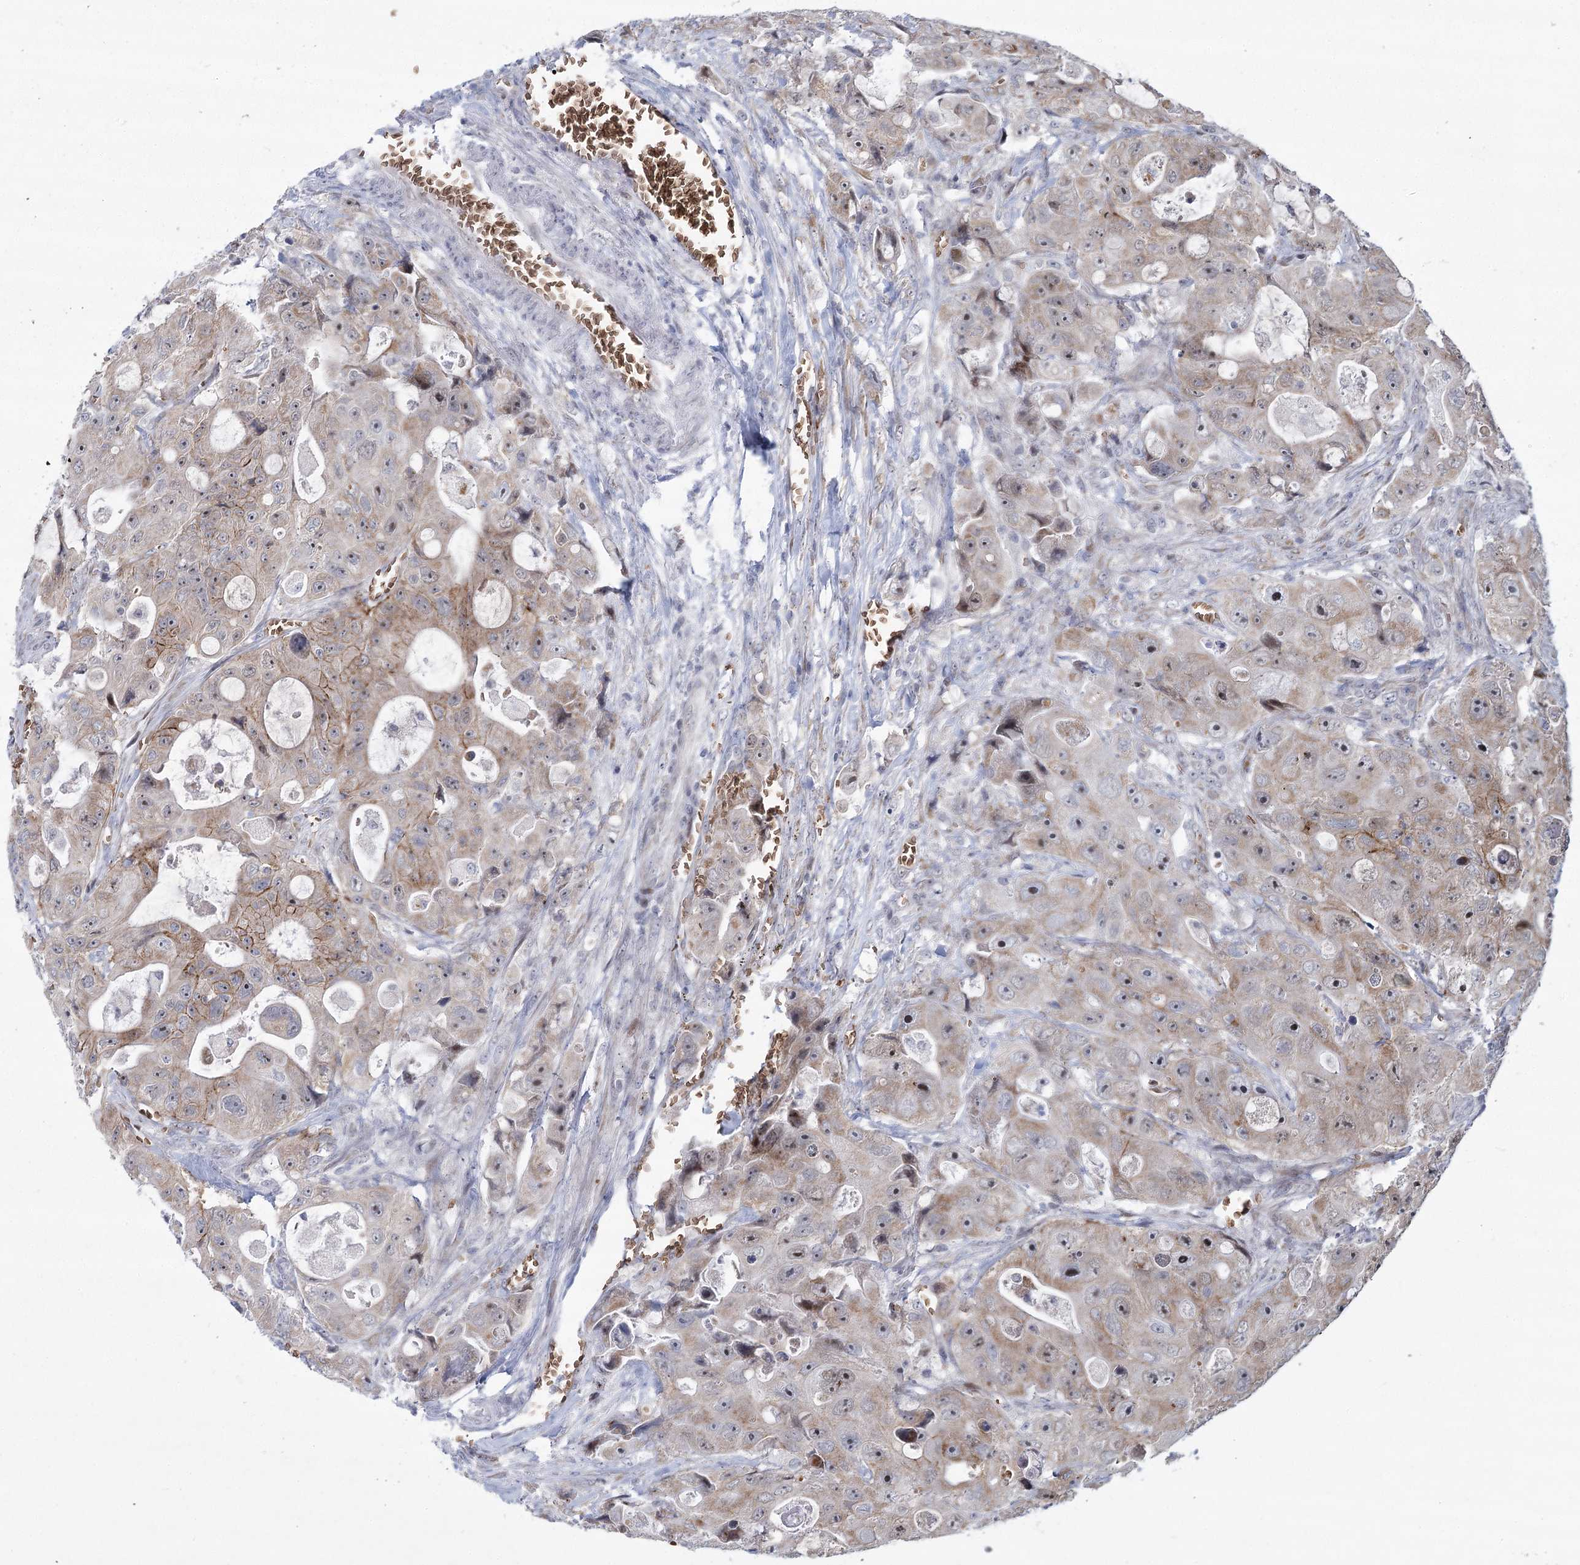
{"staining": {"intensity": "moderate", "quantity": "25%-75%", "location": "cytoplasmic/membranous"}, "tissue": "colorectal cancer", "cell_type": "Tumor cells", "image_type": "cancer", "snomed": [{"axis": "morphology", "description": "Adenocarcinoma, NOS"}, {"axis": "topography", "description": "Colon"}], "caption": "Colorectal cancer (adenocarcinoma) was stained to show a protein in brown. There is medium levels of moderate cytoplasmic/membranous positivity in about 25%-75% of tumor cells.", "gene": "NSMCE4A", "patient": {"sex": "female", "age": 46}}